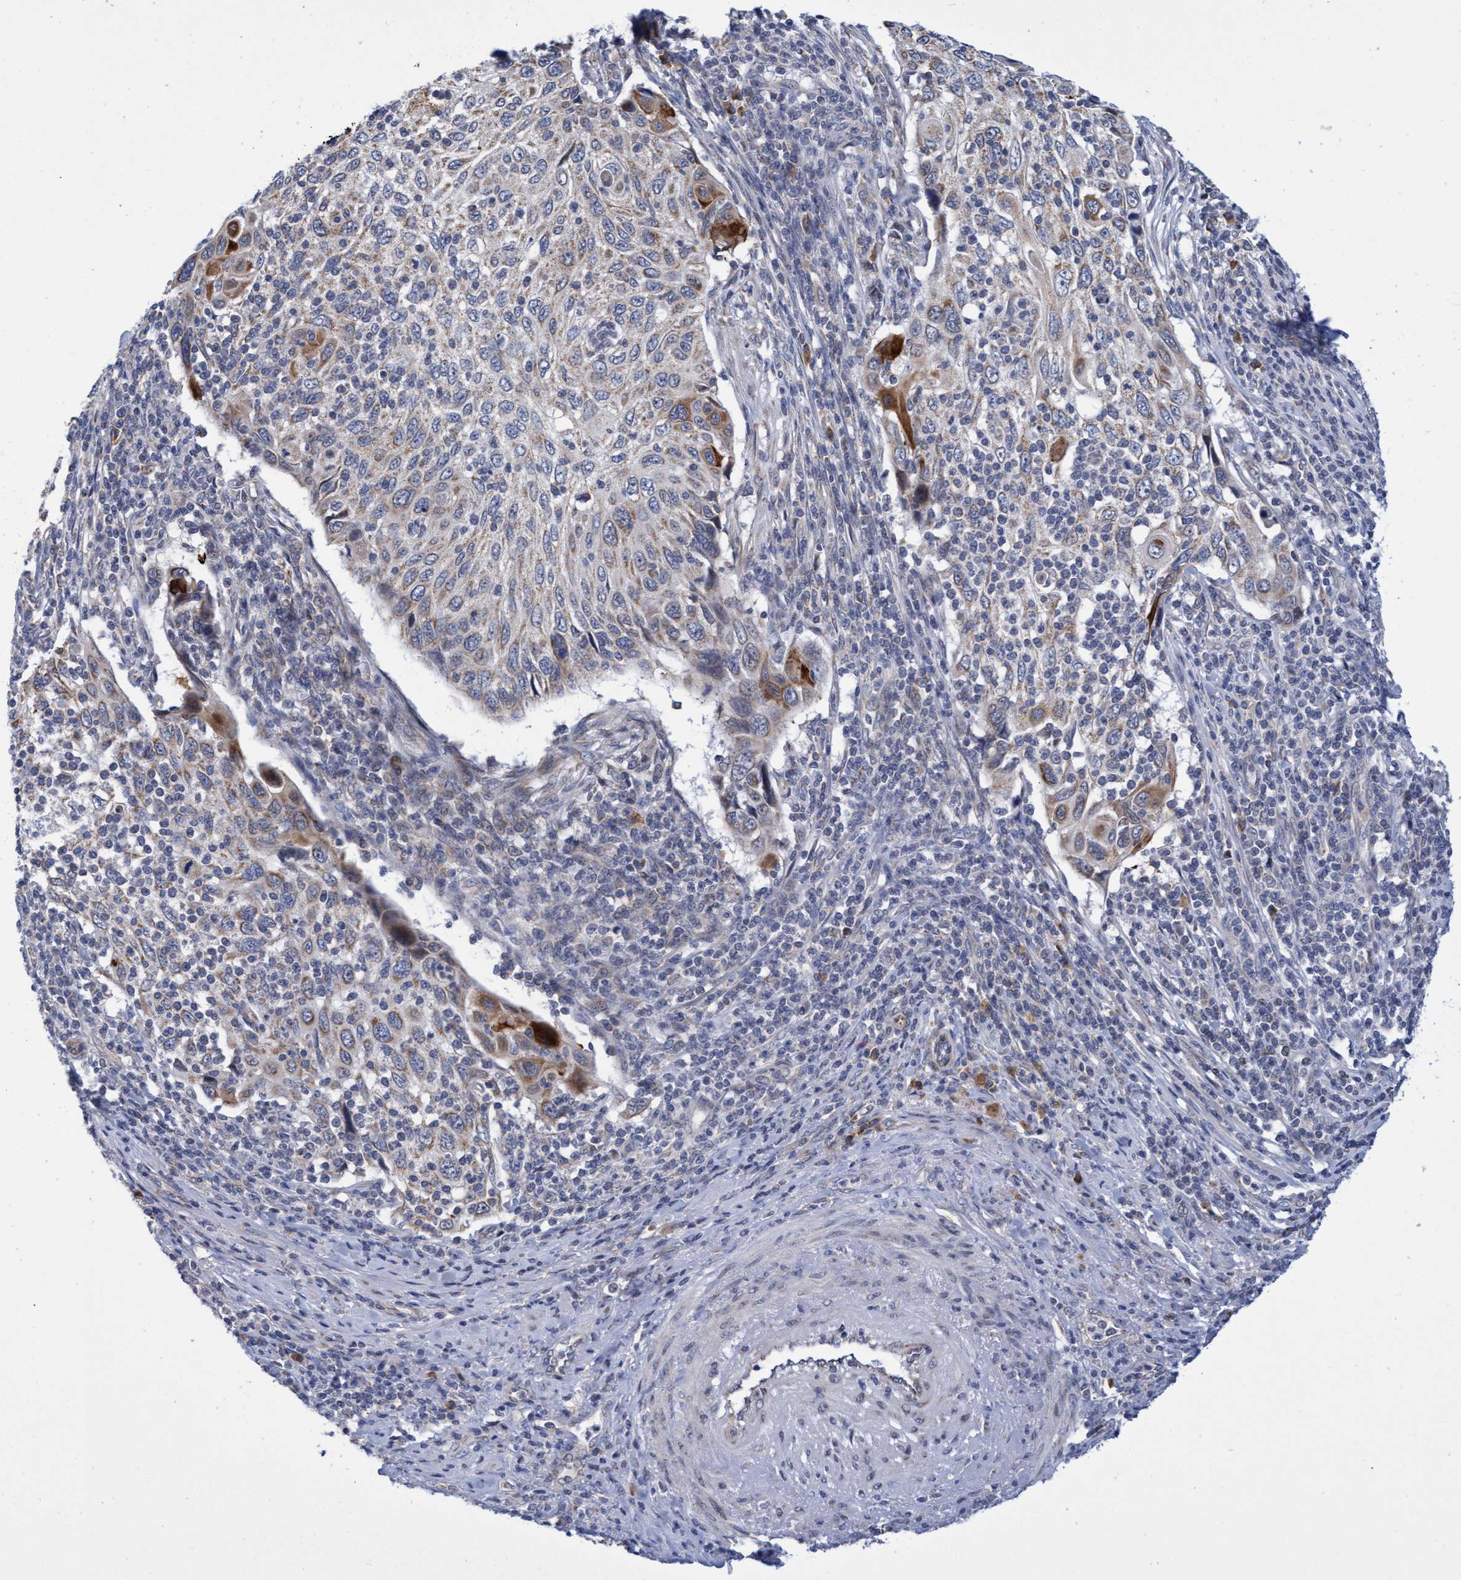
{"staining": {"intensity": "moderate", "quantity": "<25%", "location": "cytoplasmic/membranous"}, "tissue": "cervical cancer", "cell_type": "Tumor cells", "image_type": "cancer", "snomed": [{"axis": "morphology", "description": "Squamous cell carcinoma, NOS"}, {"axis": "topography", "description": "Cervix"}], "caption": "Moderate cytoplasmic/membranous positivity is identified in approximately <25% of tumor cells in cervical cancer. (Brightfield microscopy of DAB IHC at high magnification).", "gene": "NAT16", "patient": {"sex": "female", "age": 70}}